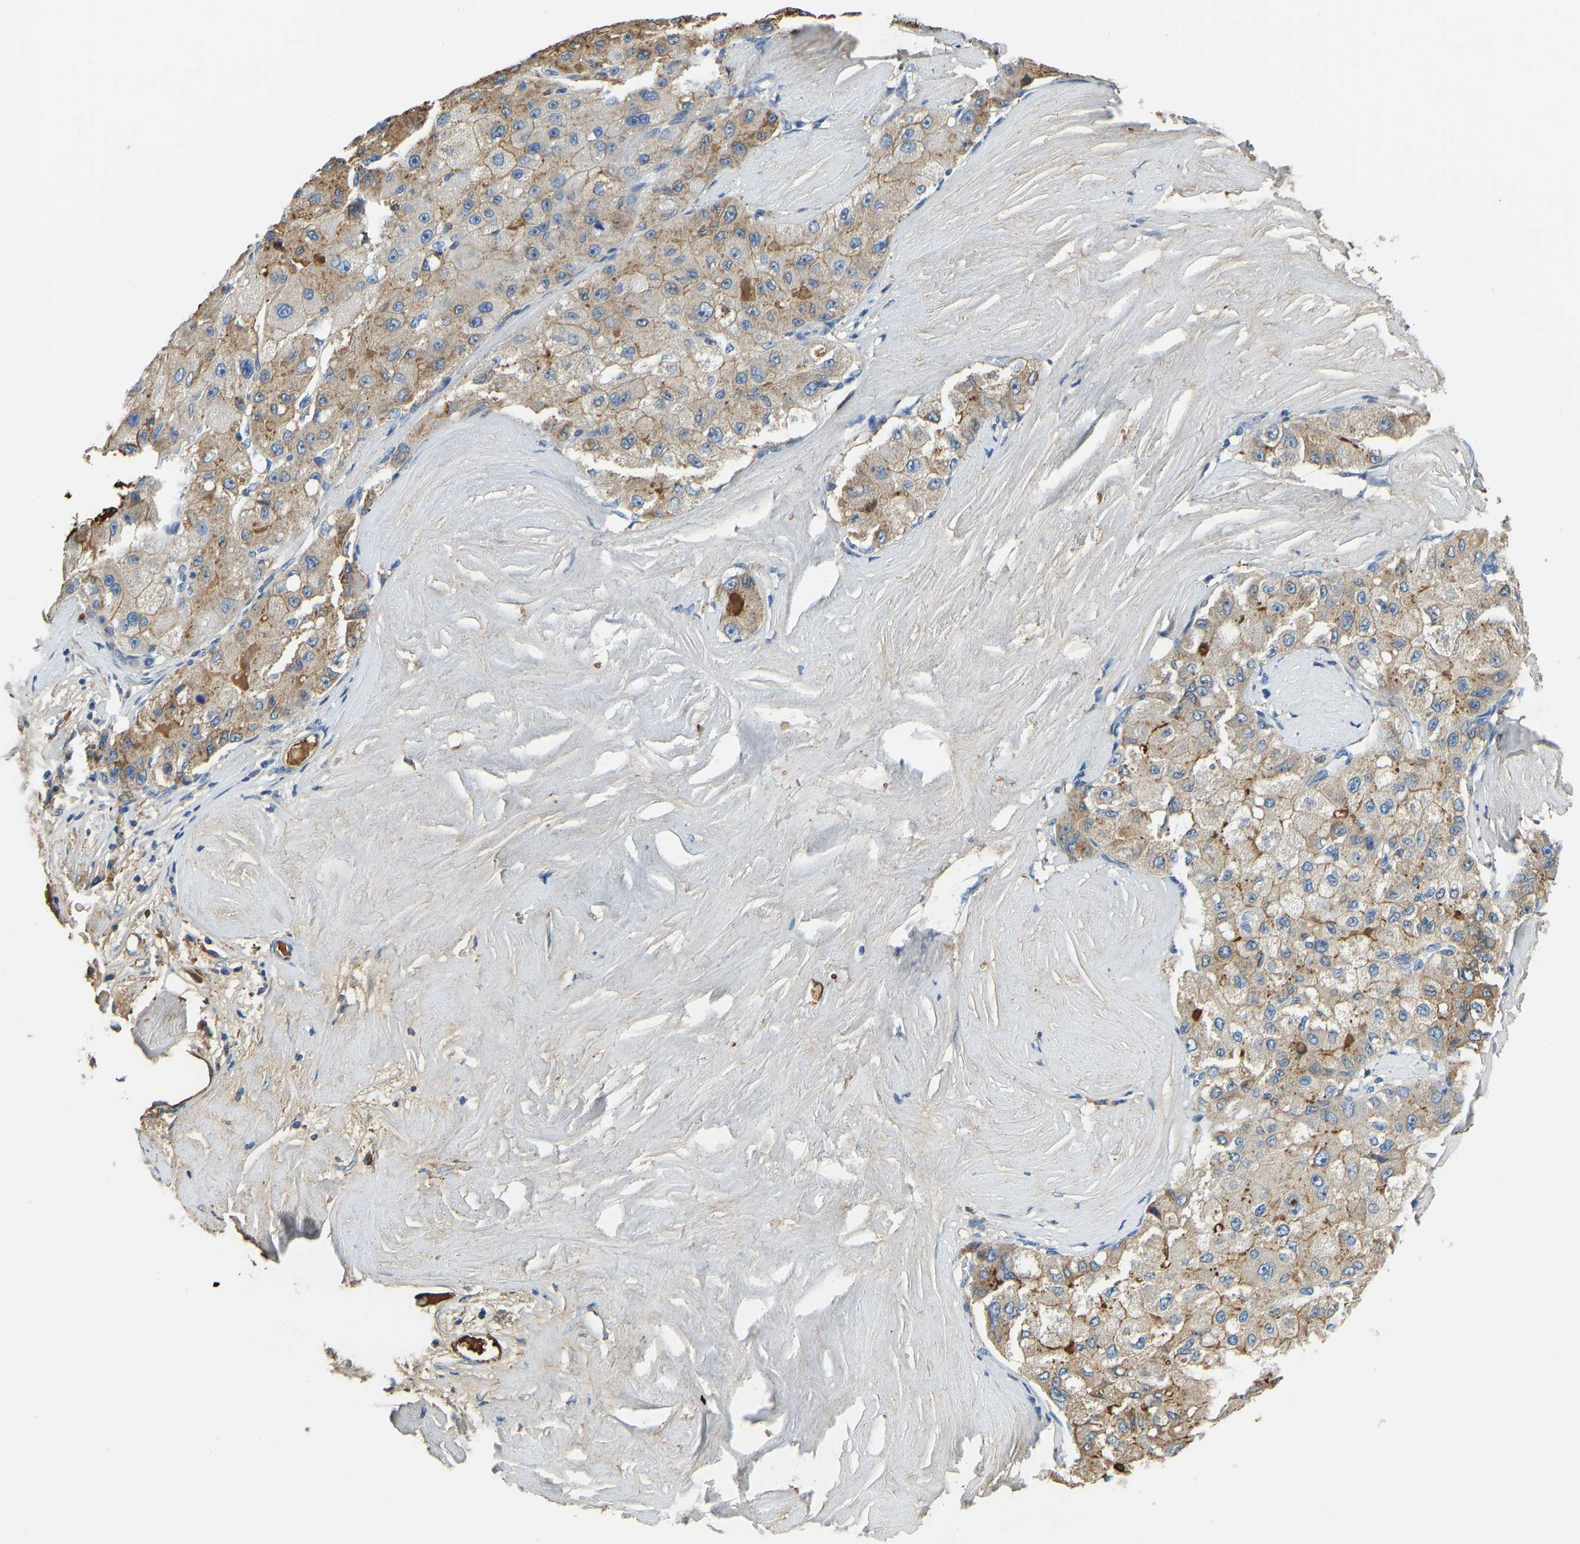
{"staining": {"intensity": "moderate", "quantity": "25%-75%", "location": "cytoplasmic/membranous"}, "tissue": "liver cancer", "cell_type": "Tumor cells", "image_type": "cancer", "snomed": [{"axis": "morphology", "description": "Carcinoma, Hepatocellular, NOS"}, {"axis": "topography", "description": "Liver"}], "caption": "Protein positivity by immunohistochemistry exhibits moderate cytoplasmic/membranous expression in about 25%-75% of tumor cells in liver hepatocellular carcinoma.", "gene": "THBS4", "patient": {"sex": "male", "age": 80}}